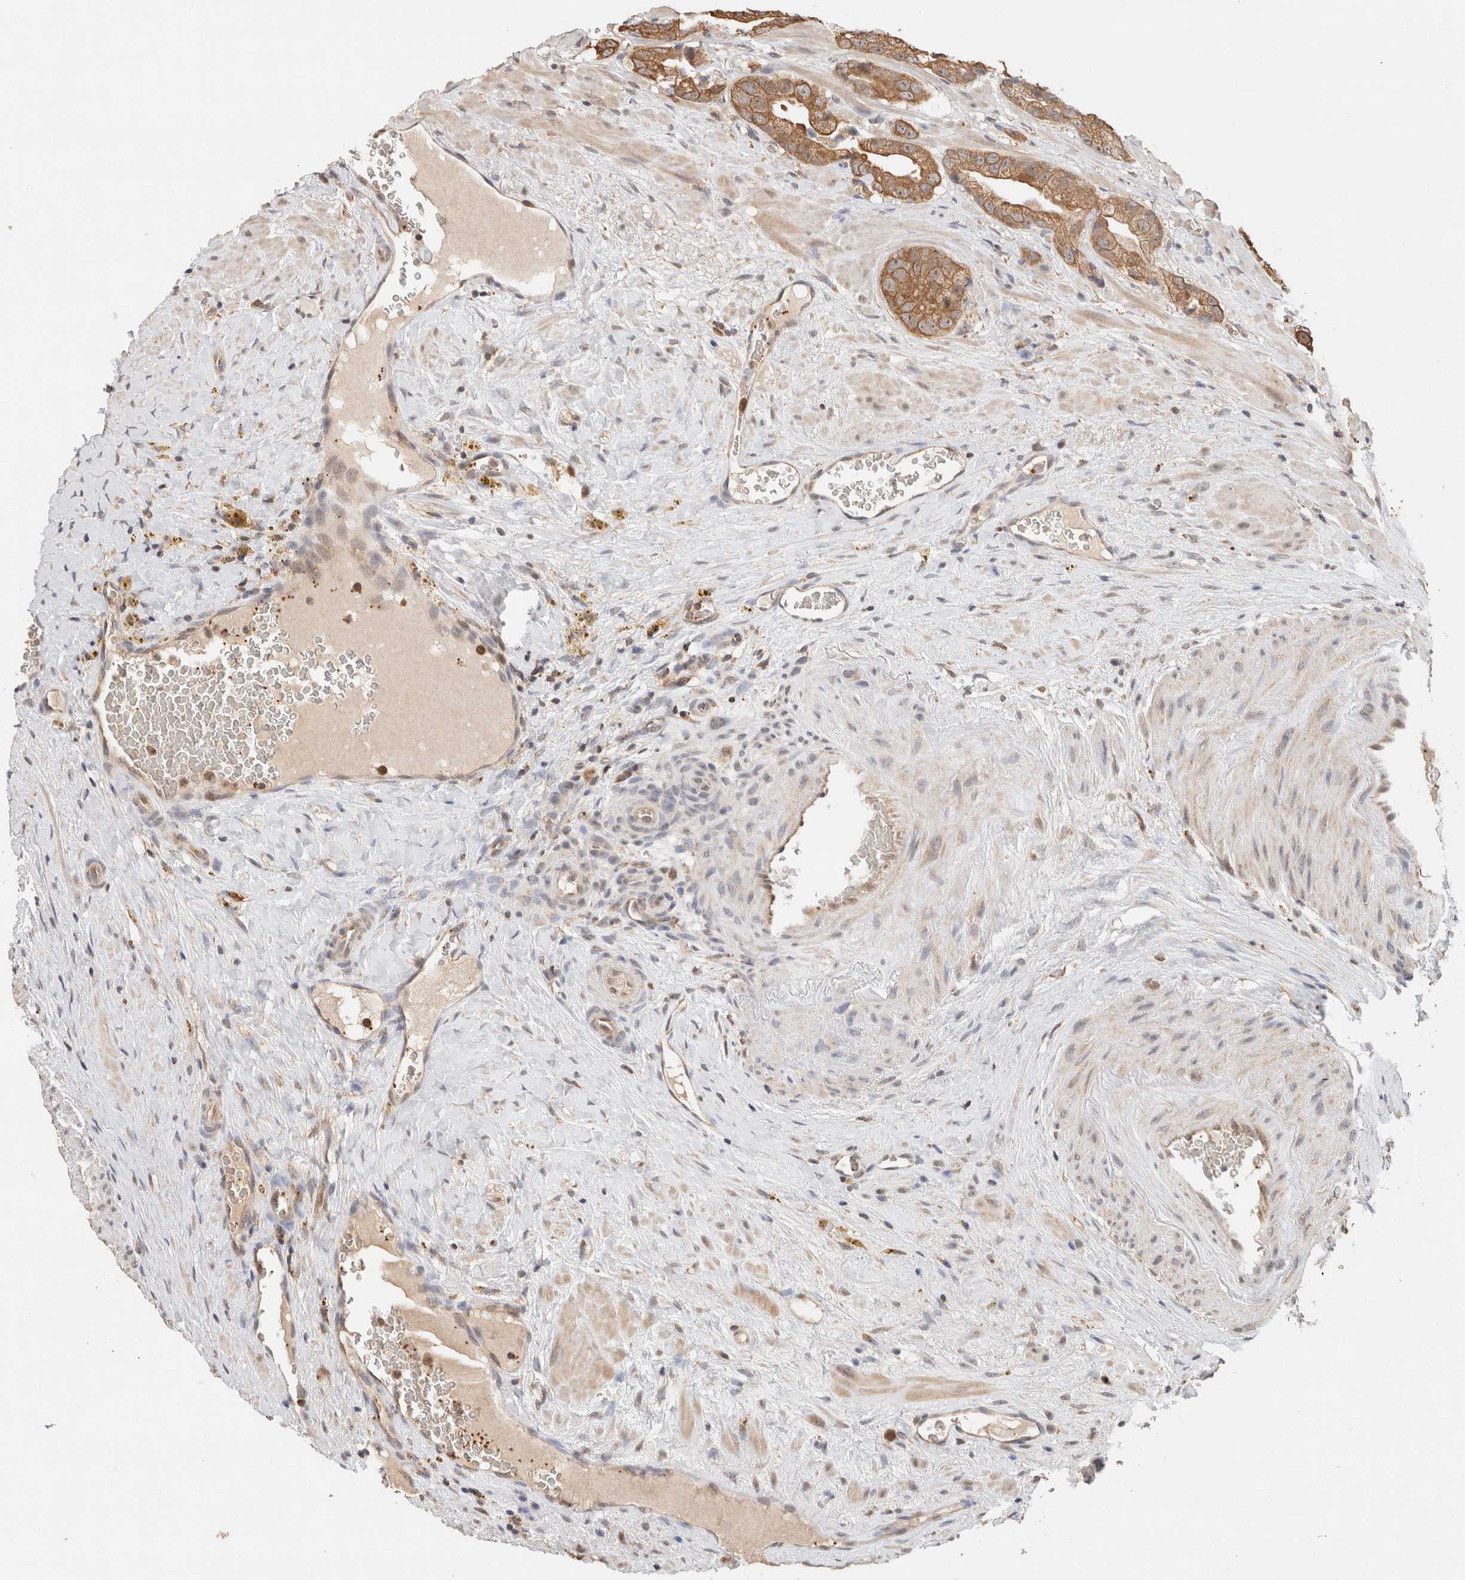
{"staining": {"intensity": "moderate", "quantity": ">75%", "location": "cytoplasmic/membranous"}, "tissue": "prostate cancer", "cell_type": "Tumor cells", "image_type": "cancer", "snomed": [{"axis": "morphology", "description": "Adenocarcinoma, High grade"}, {"axis": "topography", "description": "Prostate"}], "caption": "The histopathology image shows immunohistochemical staining of high-grade adenocarcinoma (prostate). There is moderate cytoplasmic/membranous positivity is present in approximately >75% of tumor cells.", "gene": "CA13", "patient": {"sex": "male", "age": 63}}